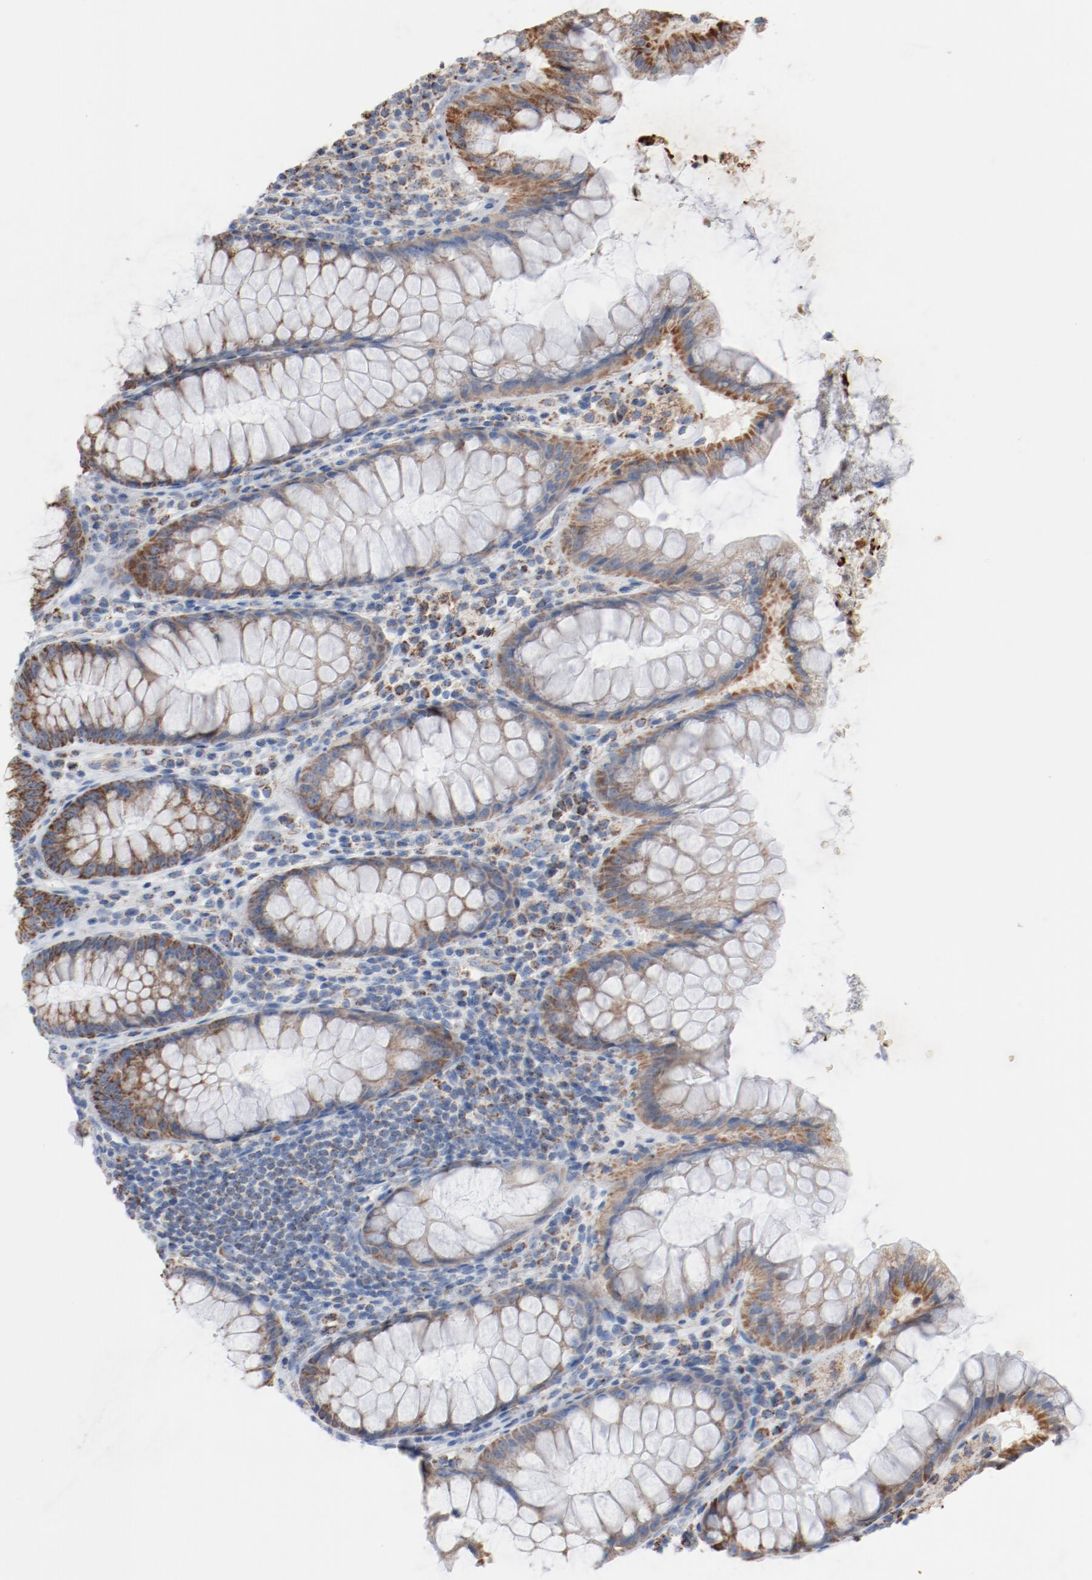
{"staining": {"intensity": "negative", "quantity": "none", "location": "none"}, "tissue": "colon", "cell_type": "Endothelial cells", "image_type": "normal", "snomed": [{"axis": "morphology", "description": "Normal tissue, NOS"}, {"axis": "topography", "description": "Colon"}], "caption": "An IHC image of normal colon is shown. There is no staining in endothelial cells of colon.", "gene": "NDUFB8", "patient": {"sex": "female", "age": 46}}